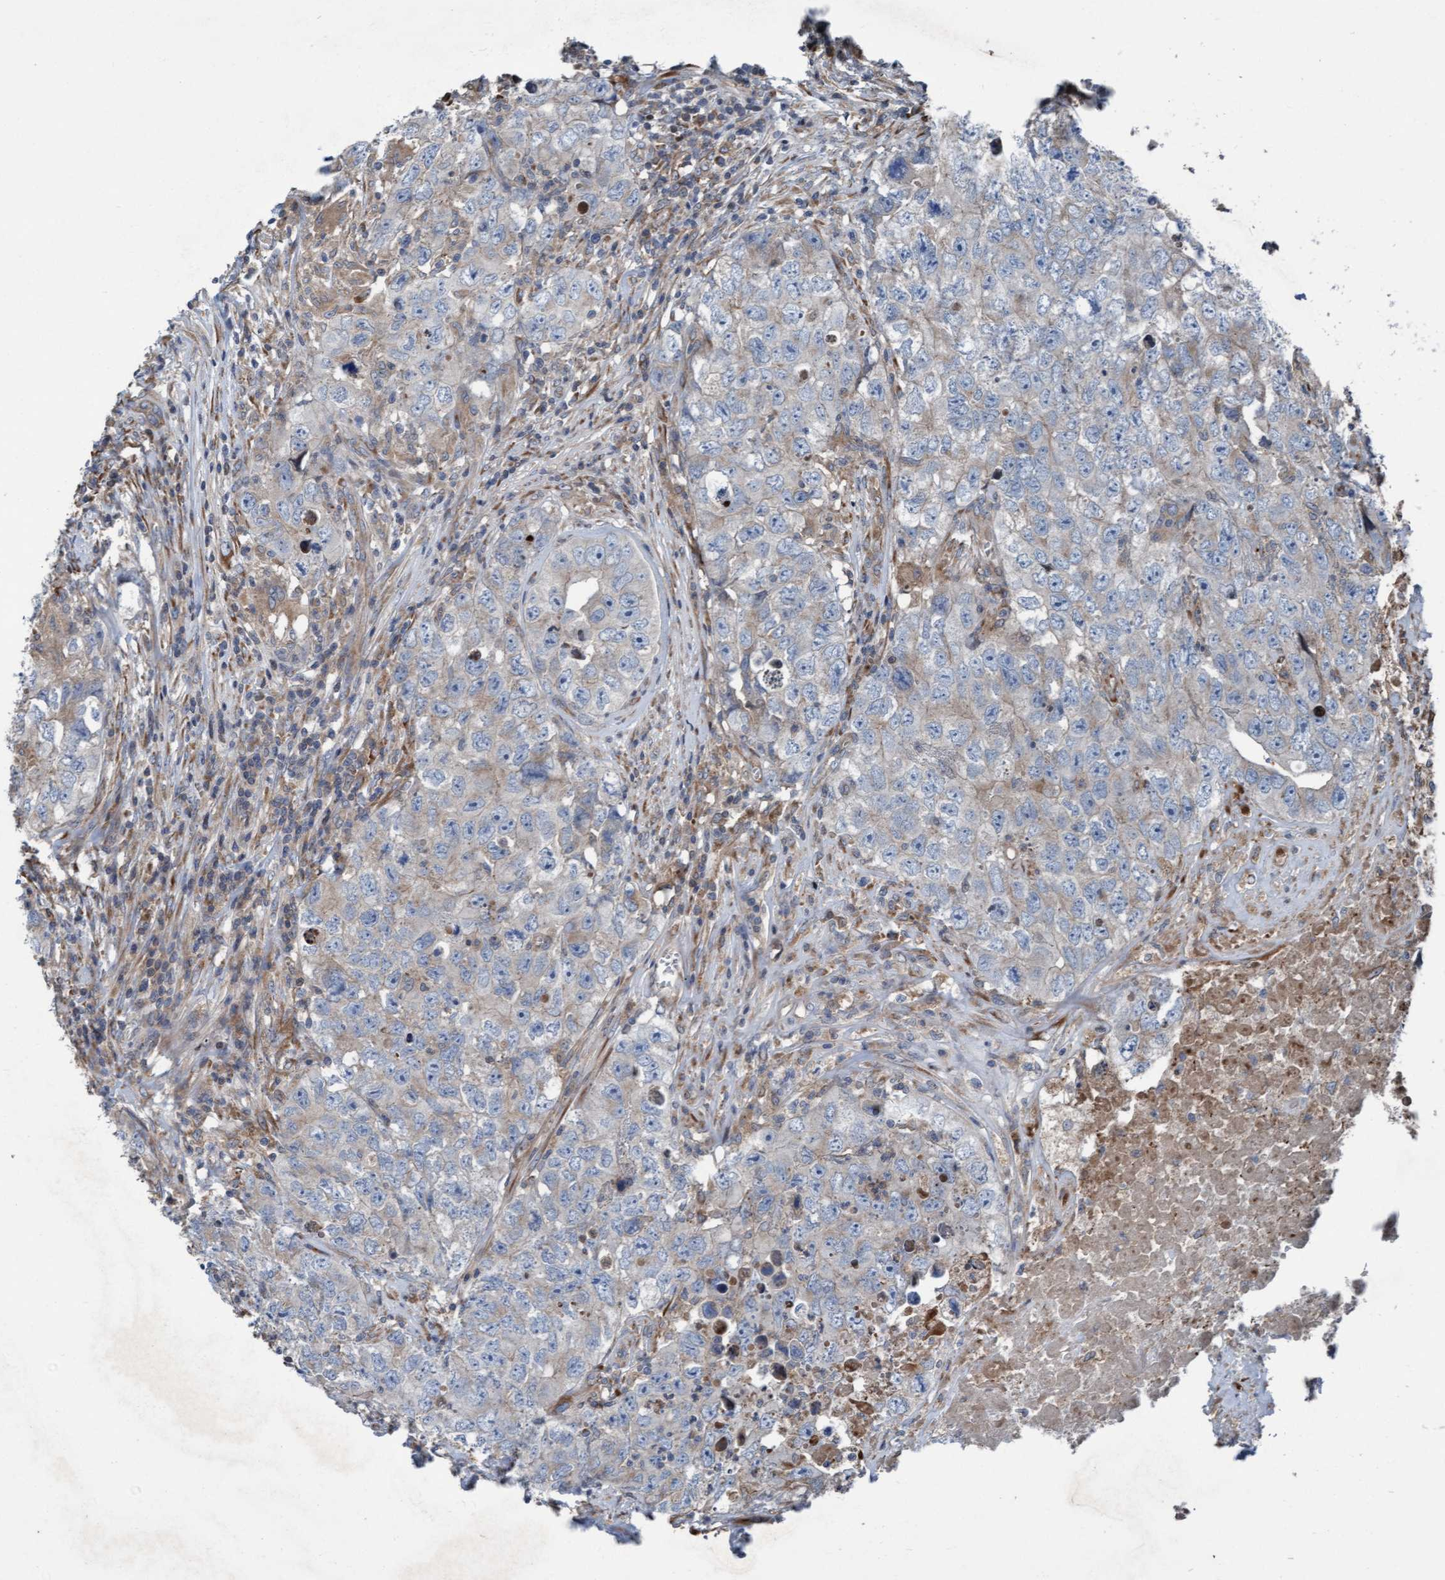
{"staining": {"intensity": "negative", "quantity": "none", "location": "none"}, "tissue": "testis cancer", "cell_type": "Tumor cells", "image_type": "cancer", "snomed": [{"axis": "morphology", "description": "Seminoma, NOS"}, {"axis": "morphology", "description": "Carcinoma, Embryonal, NOS"}, {"axis": "topography", "description": "Testis"}], "caption": "Tumor cells are negative for protein expression in human testis cancer (seminoma).", "gene": "KLHL26", "patient": {"sex": "male", "age": 43}}